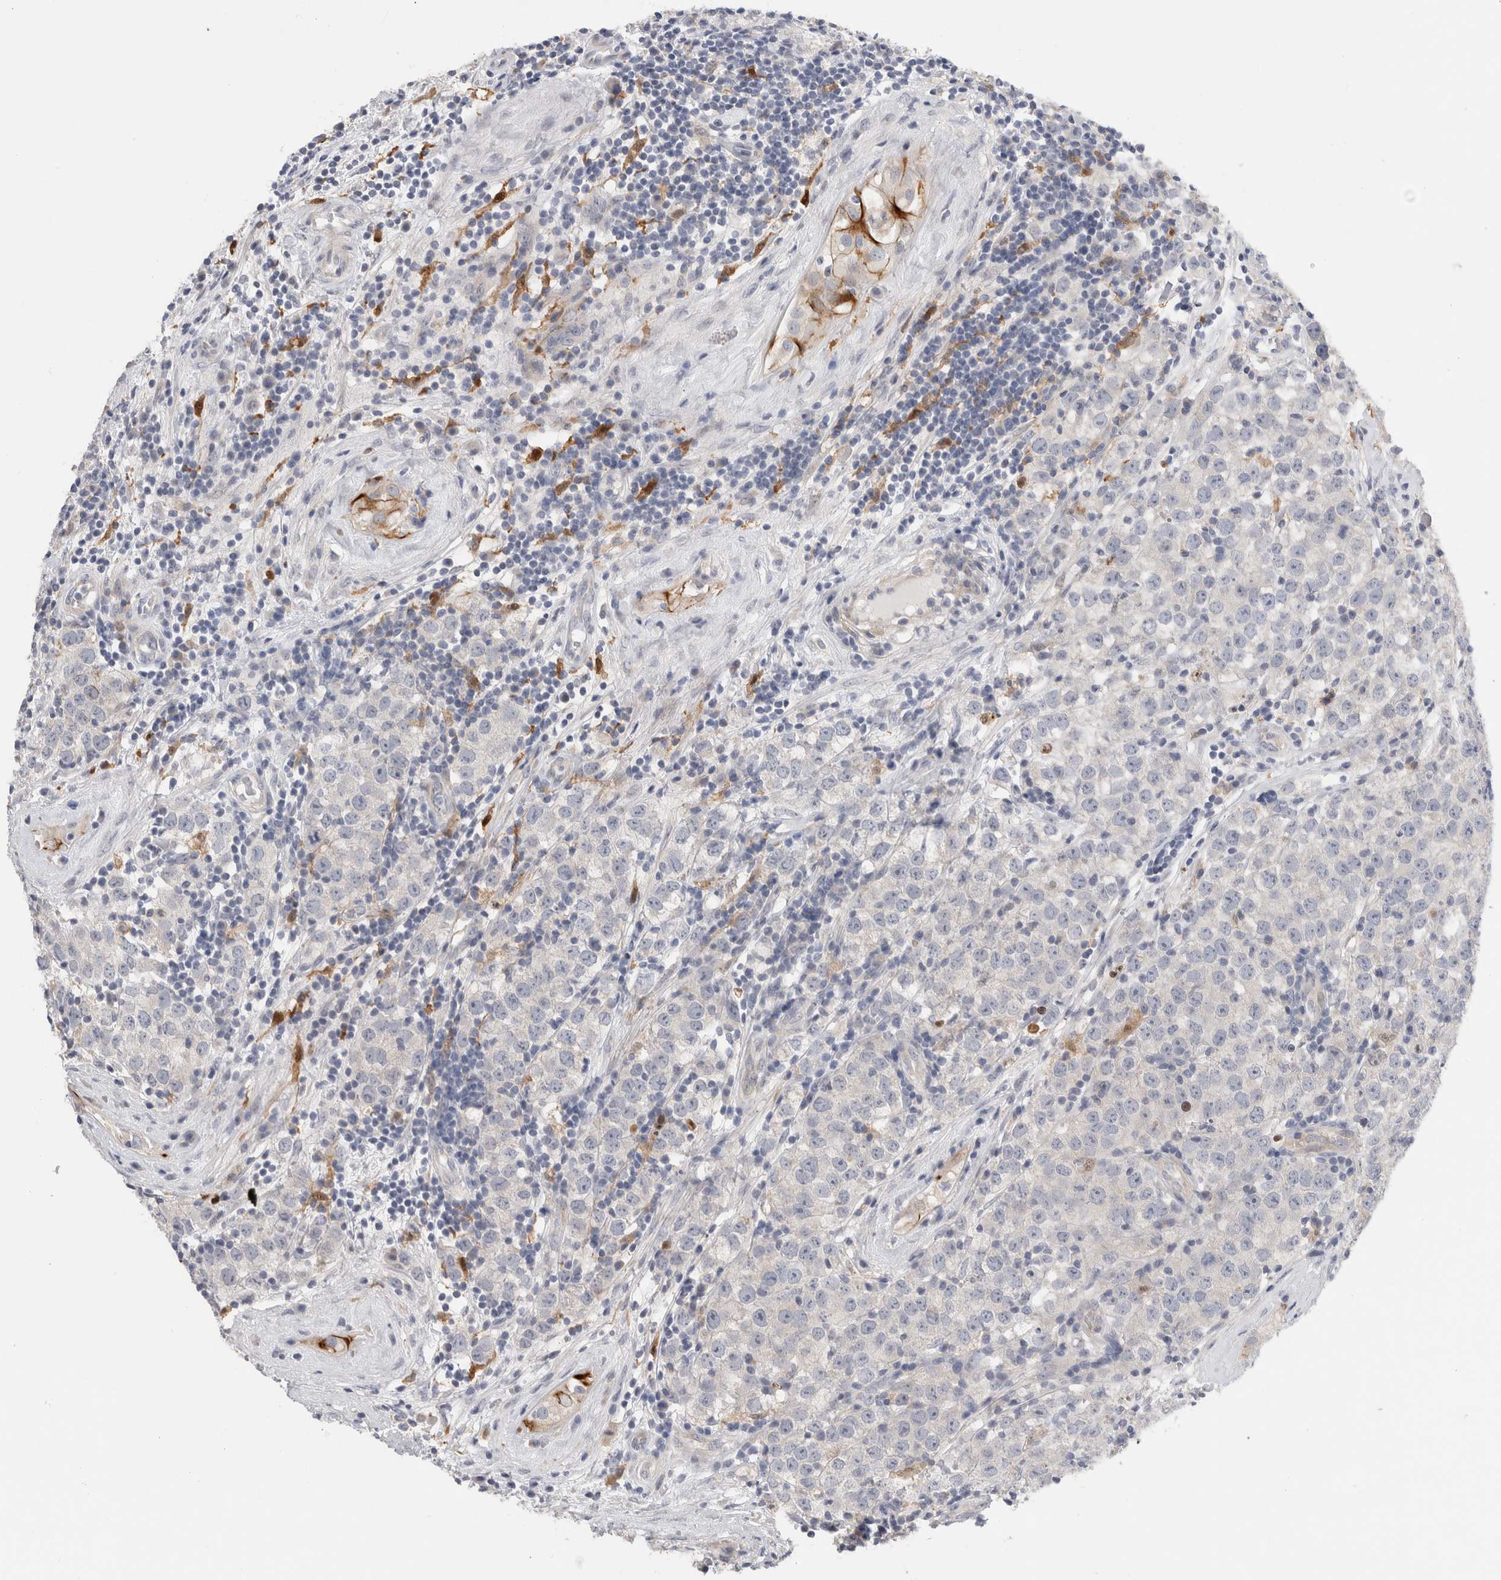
{"staining": {"intensity": "negative", "quantity": "none", "location": "none"}, "tissue": "testis cancer", "cell_type": "Tumor cells", "image_type": "cancer", "snomed": [{"axis": "morphology", "description": "Seminoma, NOS"}, {"axis": "morphology", "description": "Carcinoma, Embryonal, NOS"}, {"axis": "topography", "description": "Testis"}], "caption": "A photomicrograph of human testis cancer (seminoma) is negative for staining in tumor cells.", "gene": "SLC20A2", "patient": {"sex": "male", "age": 28}}